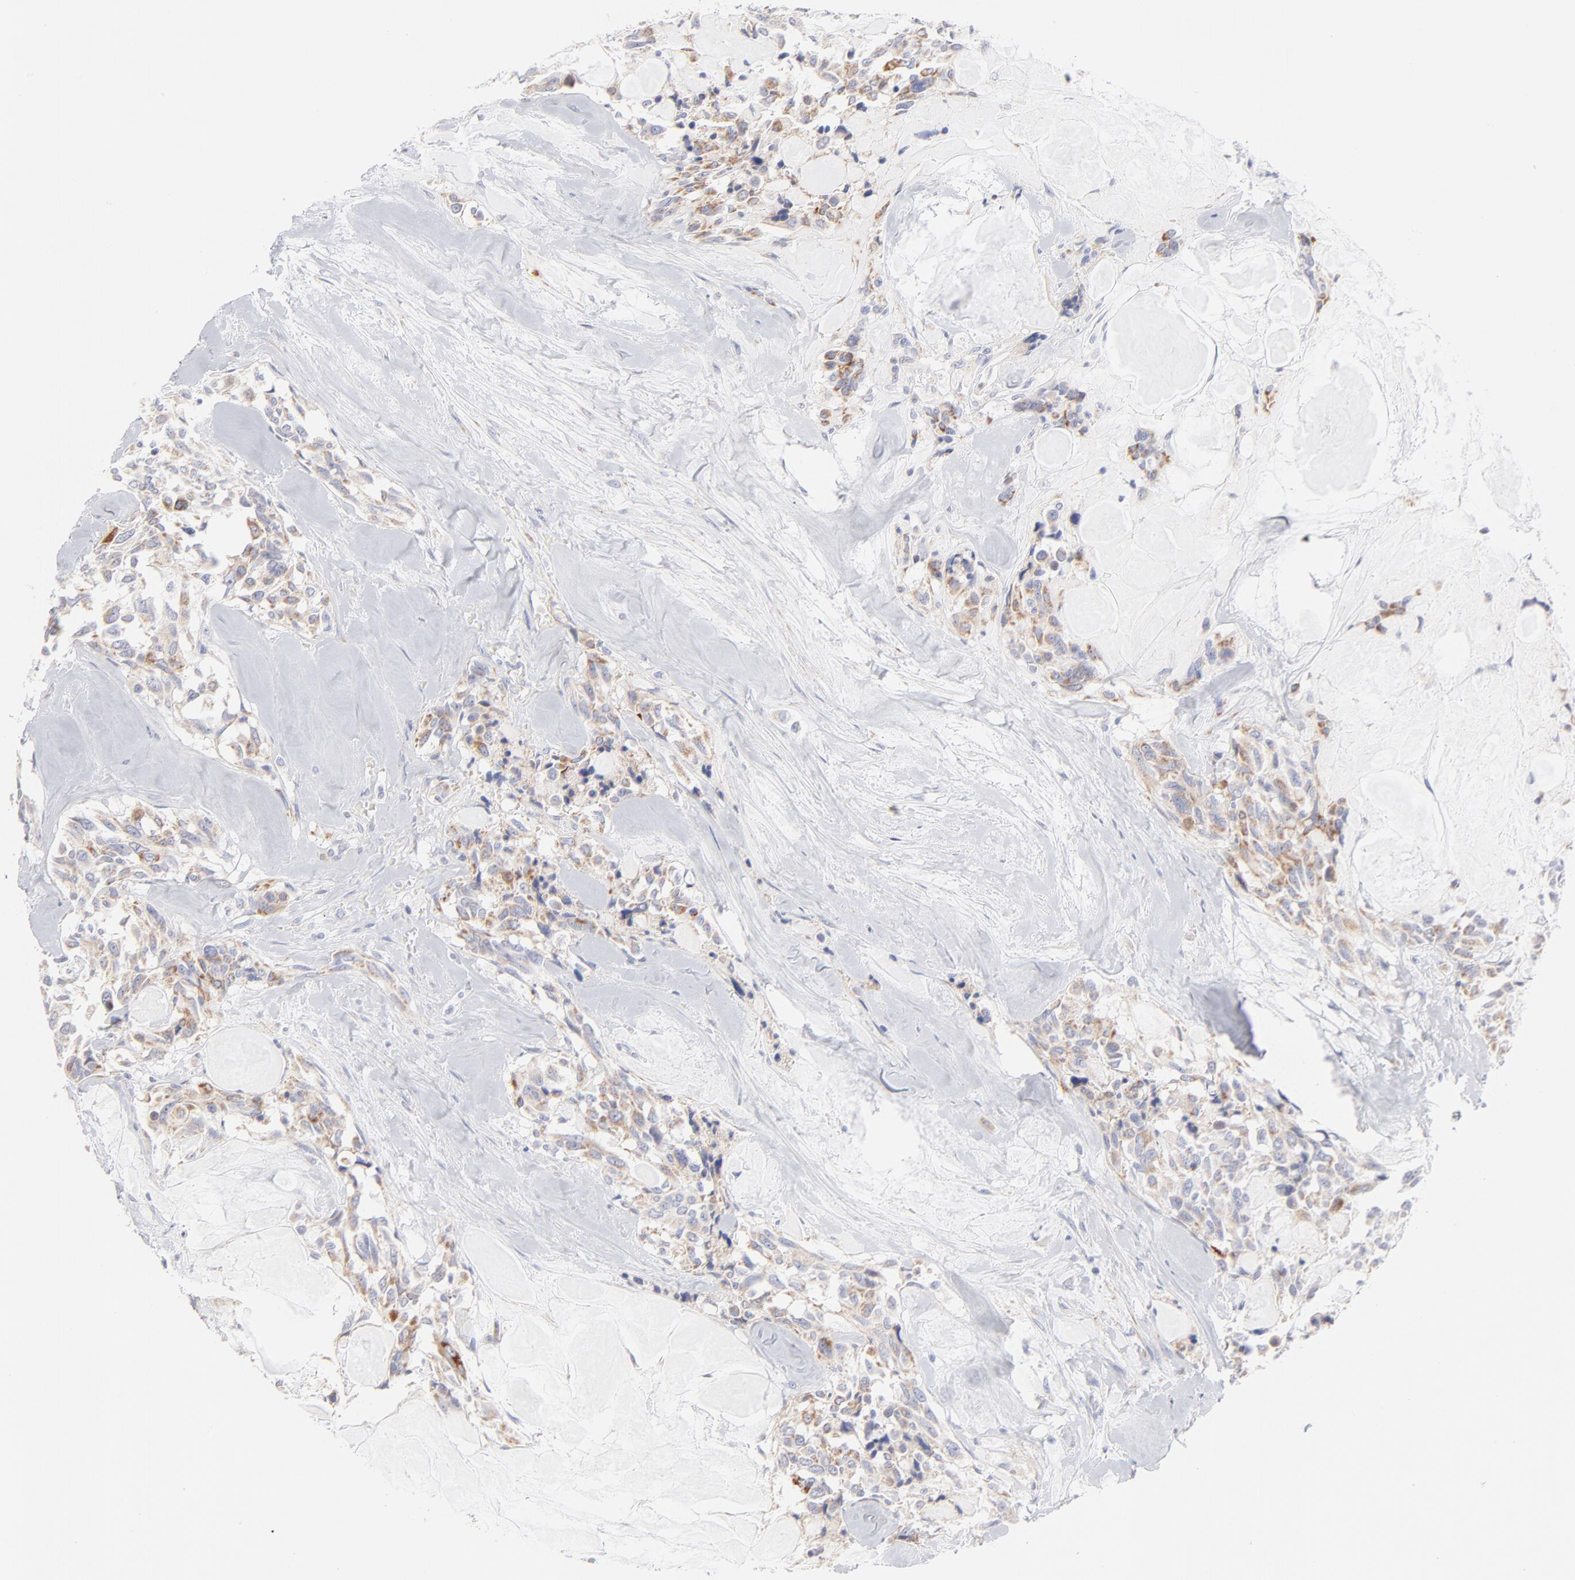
{"staining": {"intensity": "weak", "quantity": "<25%", "location": "cytoplasmic/membranous"}, "tissue": "thyroid cancer", "cell_type": "Tumor cells", "image_type": "cancer", "snomed": [{"axis": "morphology", "description": "Carcinoma, NOS"}, {"axis": "morphology", "description": "Carcinoid, malignant, NOS"}, {"axis": "topography", "description": "Thyroid gland"}], "caption": "Immunohistochemical staining of carcinoma (thyroid) reveals no significant staining in tumor cells.", "gene": "TIMM8A", "patient": {"sex": "male", "age": 33}}